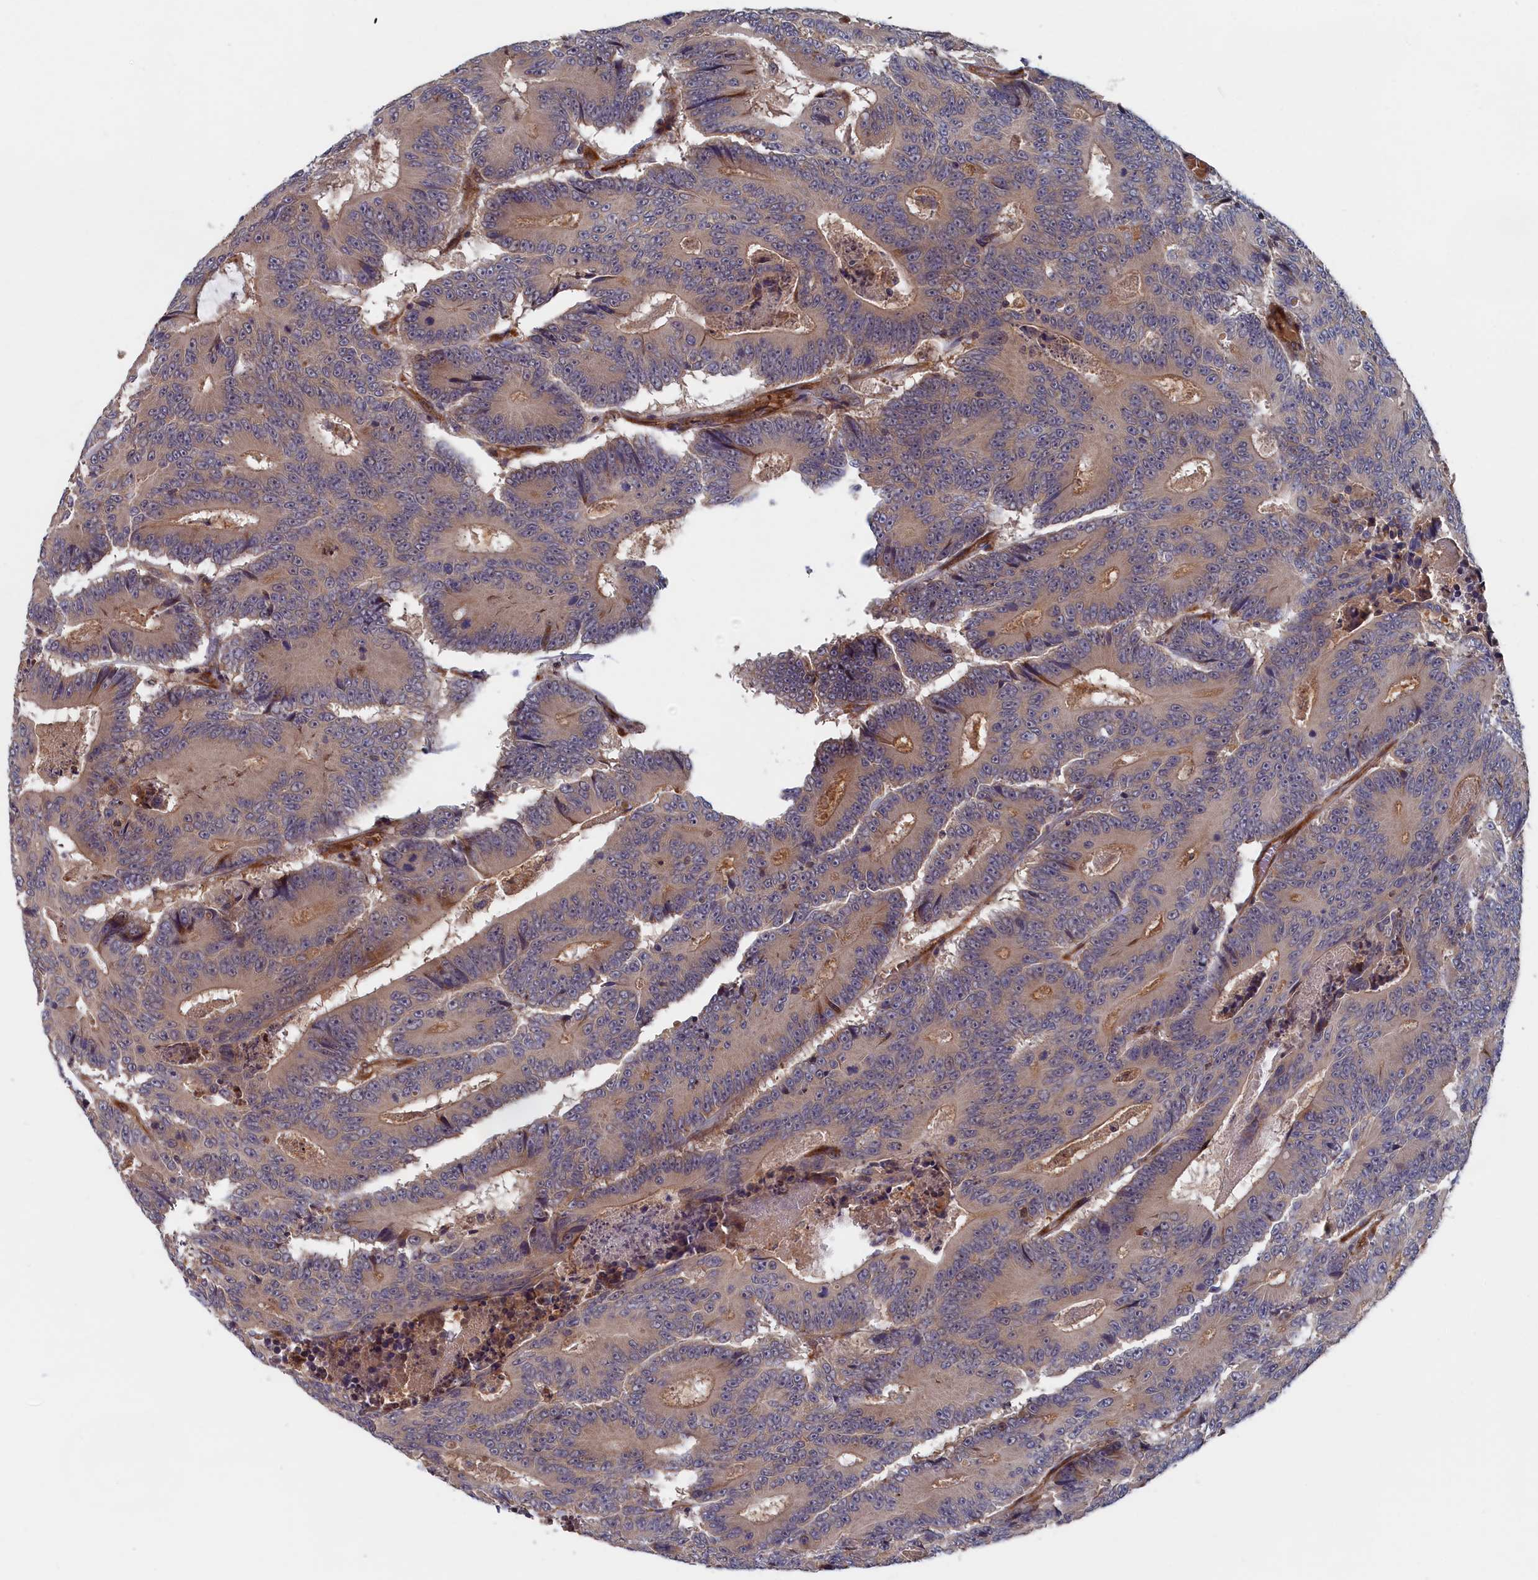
{"staining": {"intensity": "weak", "quantity": ">75%", "location": "cytoplasmic/membranous"}, "tissue": "colorectal cancer", "cell_type": "Tumor cells", "image_type": "cancer", "snomed": [{"axis": "morphology", "description": "Adenocarcinoma, NOS"}, {"axis": "topography", "description": "Colon"}], "caption": "Tumor cells exhibit low levels of weak cytoplasmic/membranous expression in about >75% of cells in colorectal adenocarcinoma. Immunohistochemistry stains the protein of interest in brown and the nuclei are stained blue.", "gene": "TRAPPC2L", "patient": {"sex": "male", "age": 83}}